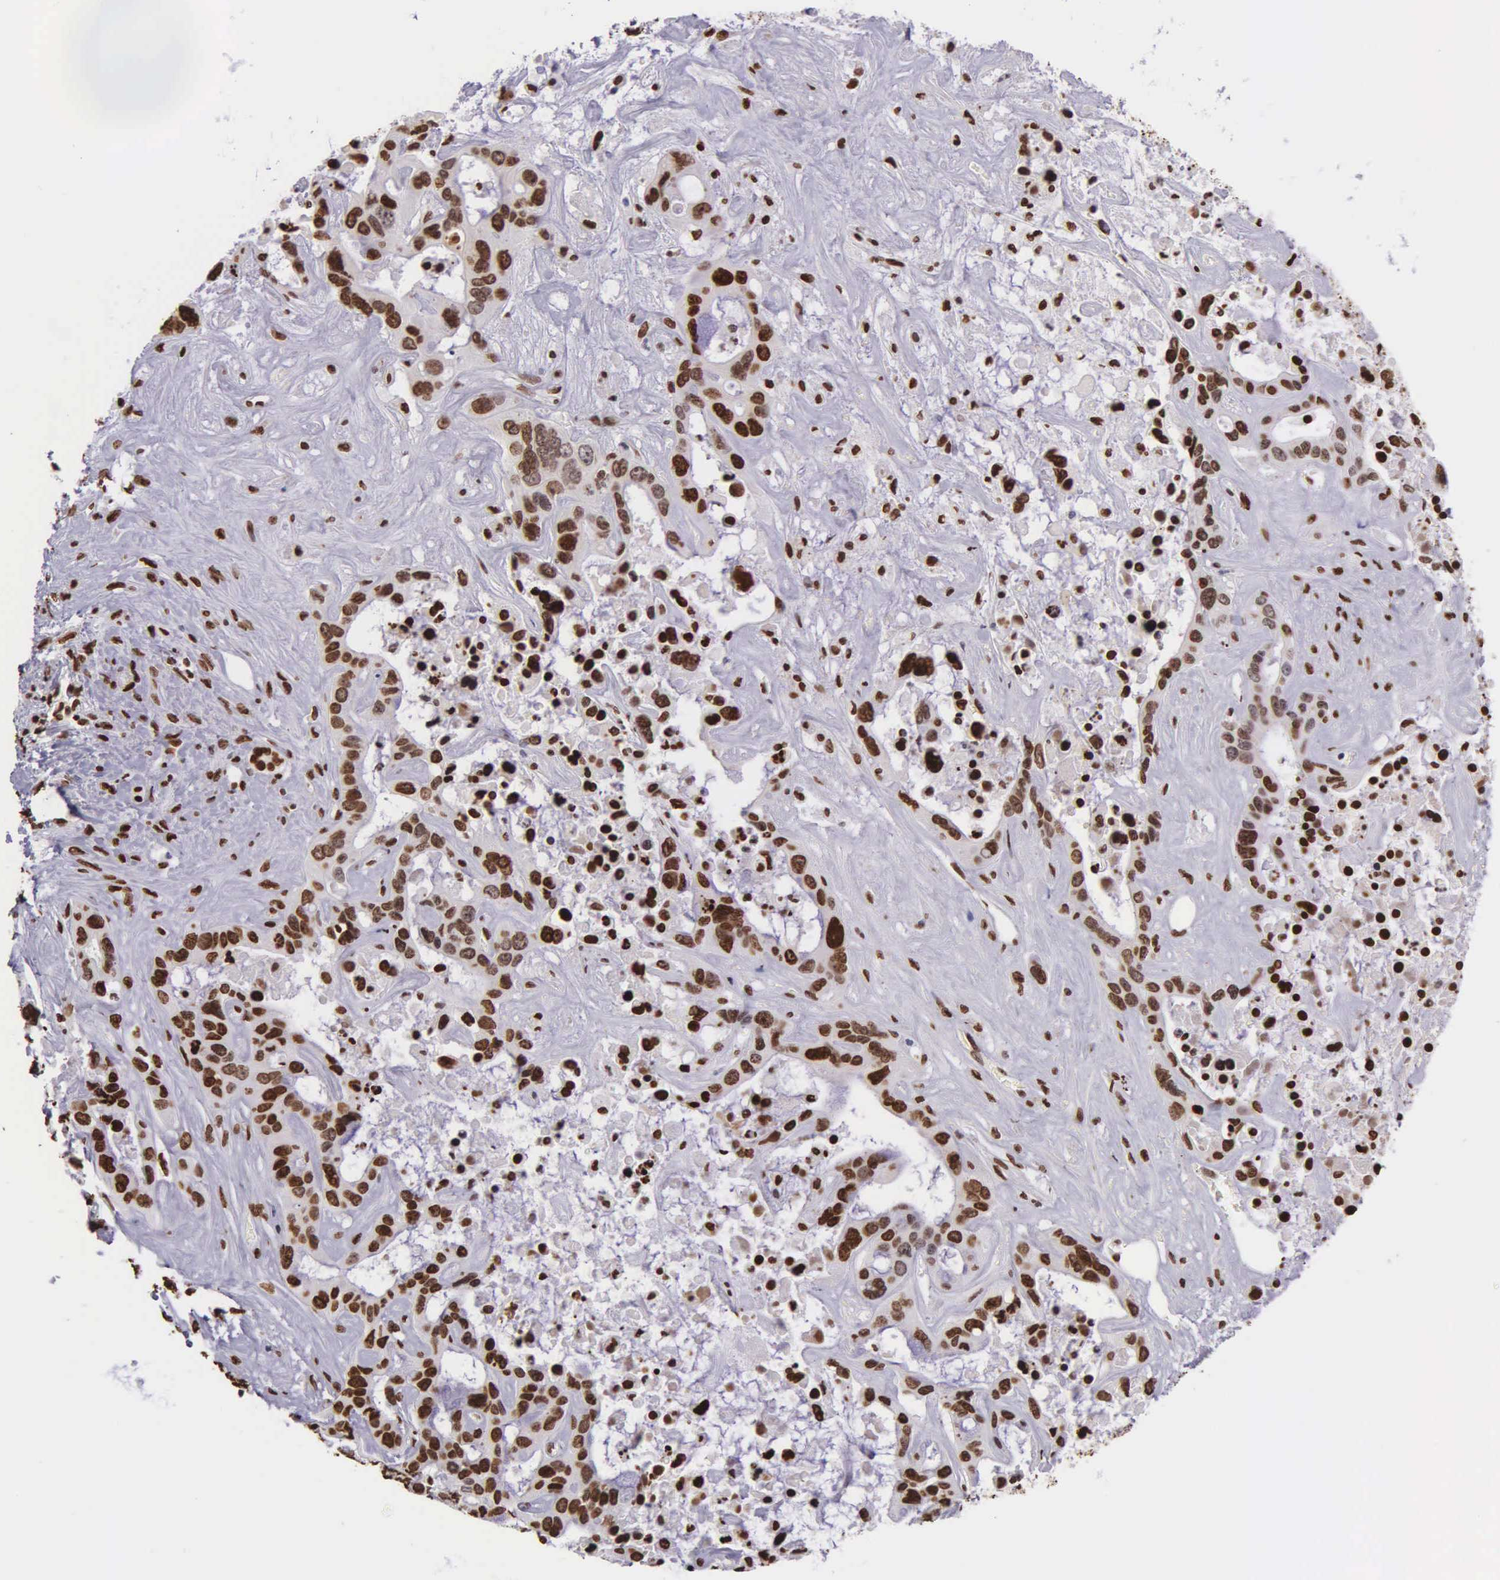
{"staining": {"intensity": "strong", "quantity": ">75%", "location": "nuclear"}, "tissue": "liver cancer", "cell_type": "Tumor cells", "image_type": "cancer", "snomed": [{"axis": "morphology", "description": "Cholangiocarcinoma"}, {"axis": "topography", "description": "Liver"}], "caption": "Cholangiocarcinoma (liver) tissue shows strong nuclear staining in approximately >75% of tumor cells", "gene": "H1-0", "patient": {"sex": "female", "age": 65}}